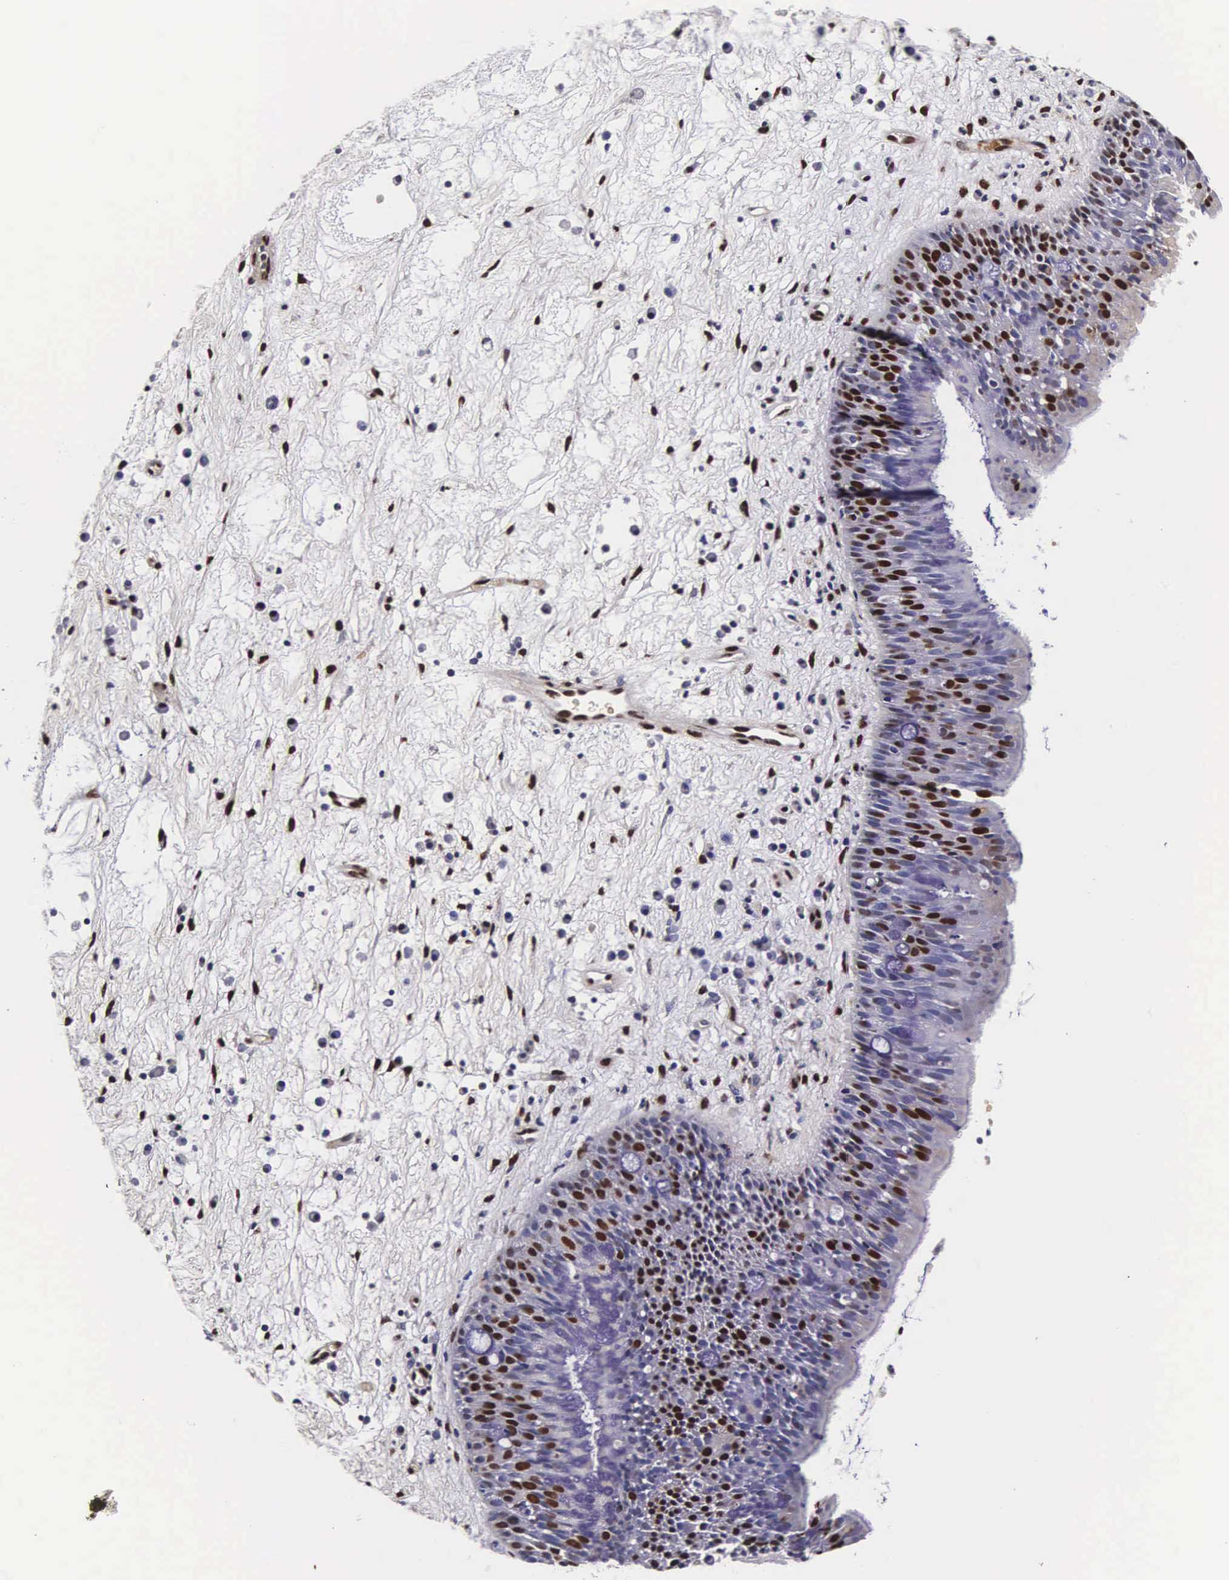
{"staining": {"intensity": "strong", "quantity": "25%-75%", "location": "nuclear"}, "tissue": "nasopharynx", "cell_type": "Respiratory epithelial cells", "image_type": "normal", "snomed": [{"axis": "morphology", "description": "Normal tissue, NOS"}, {"axis": "topography", "description": "Nasopharynx"}], "caption": "Approximately 25%-75% of respiratory epithelial cells in unremarkable nasopharynx reveal strong nuclear protein expression as visualized by brown immunohistochemical staining.", "gene": "BCL2L2", "patient": {"sex": "male", "age": 13}}